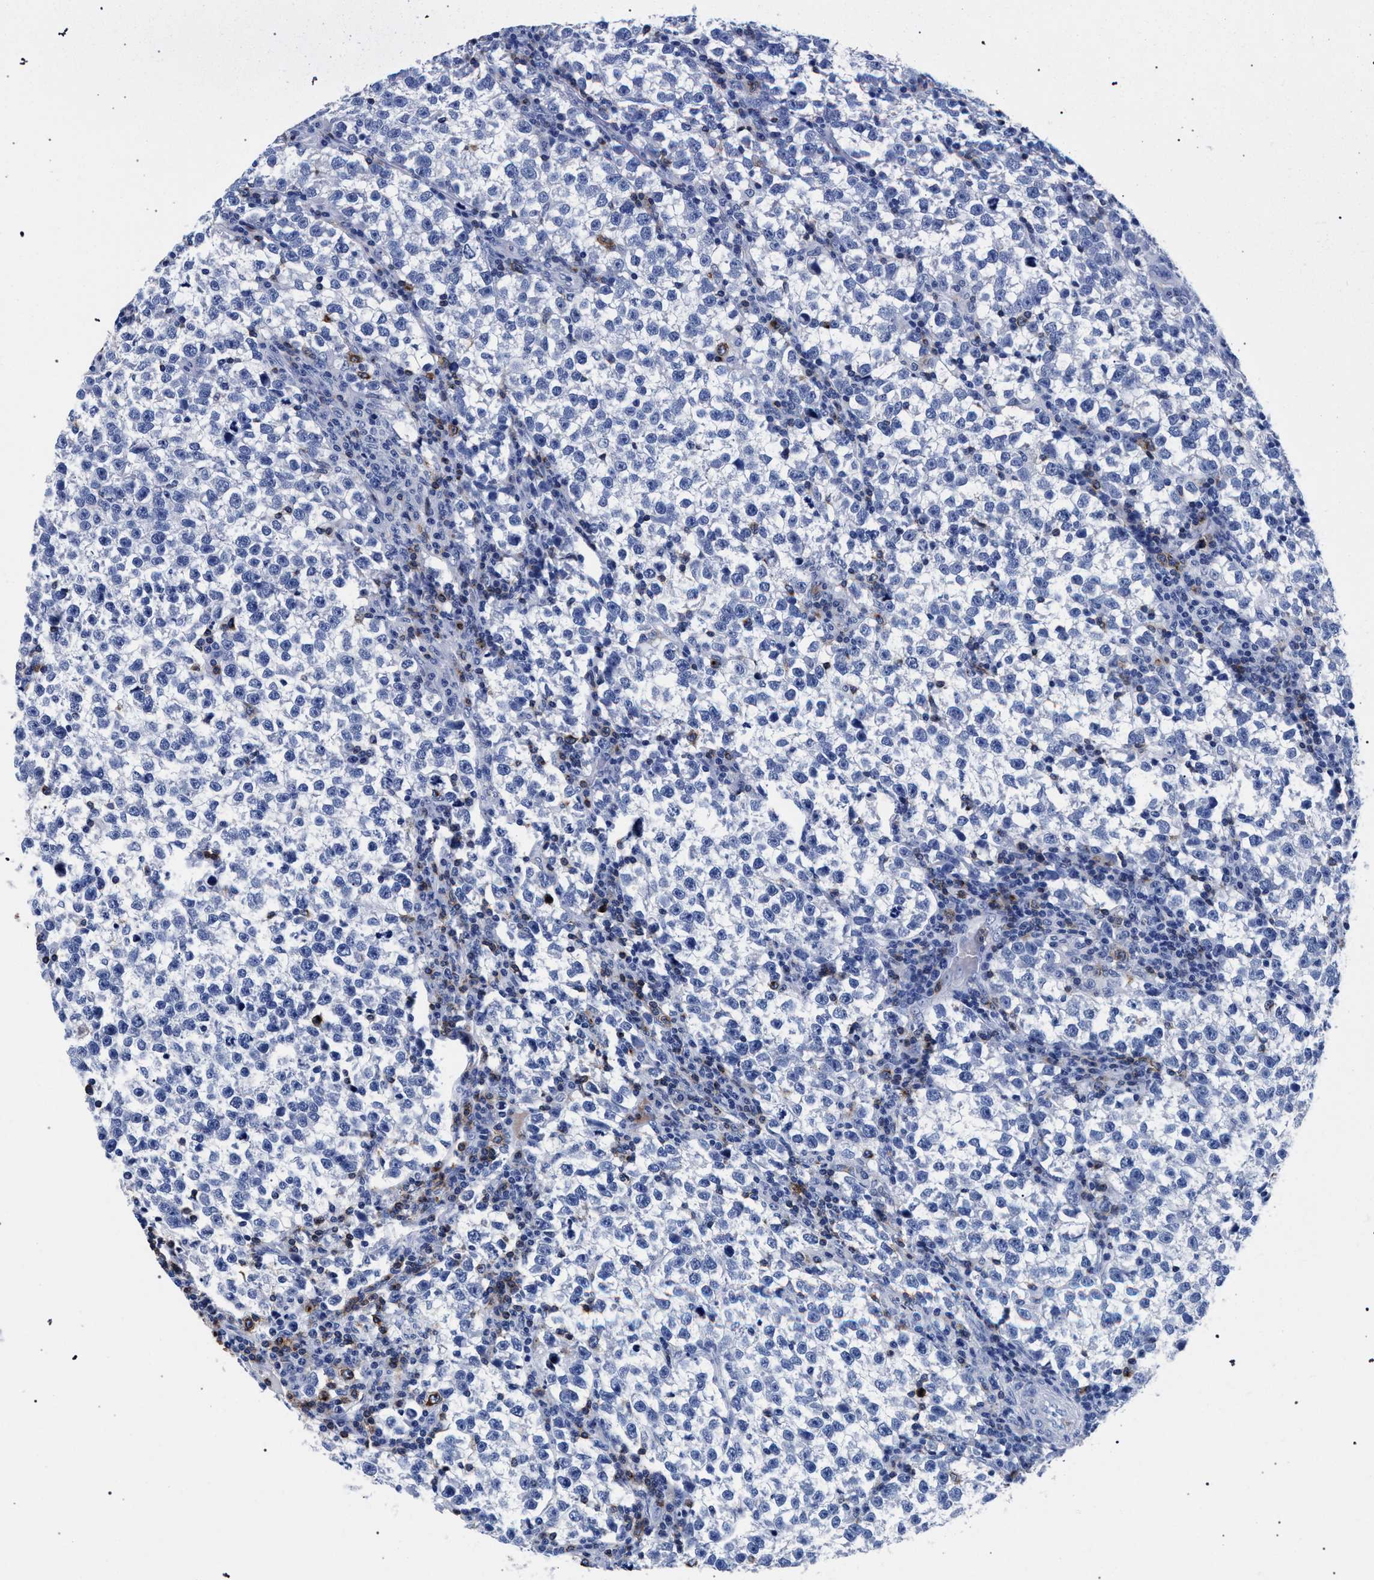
{"staining": {"intensity": "negative", "quantity": "none", "location": "none"}, "tissue": "testis cancer", "cell_type": "Tumor cells", "image_type": "cancer", "snomed": [{"axis": "morphology", "description": "Normal tissue, NOS"}, {"axis": "morphology", "description": "Seminoma, NOS"}, {"axis": "topography", "description": "Testis"}], "caption": "Micrograph shows no significant protein positivity in tumor cells of testis cancer (seminoma).", "gene": "KLRK1", "patient": {"sex": "male", "age": 43}}